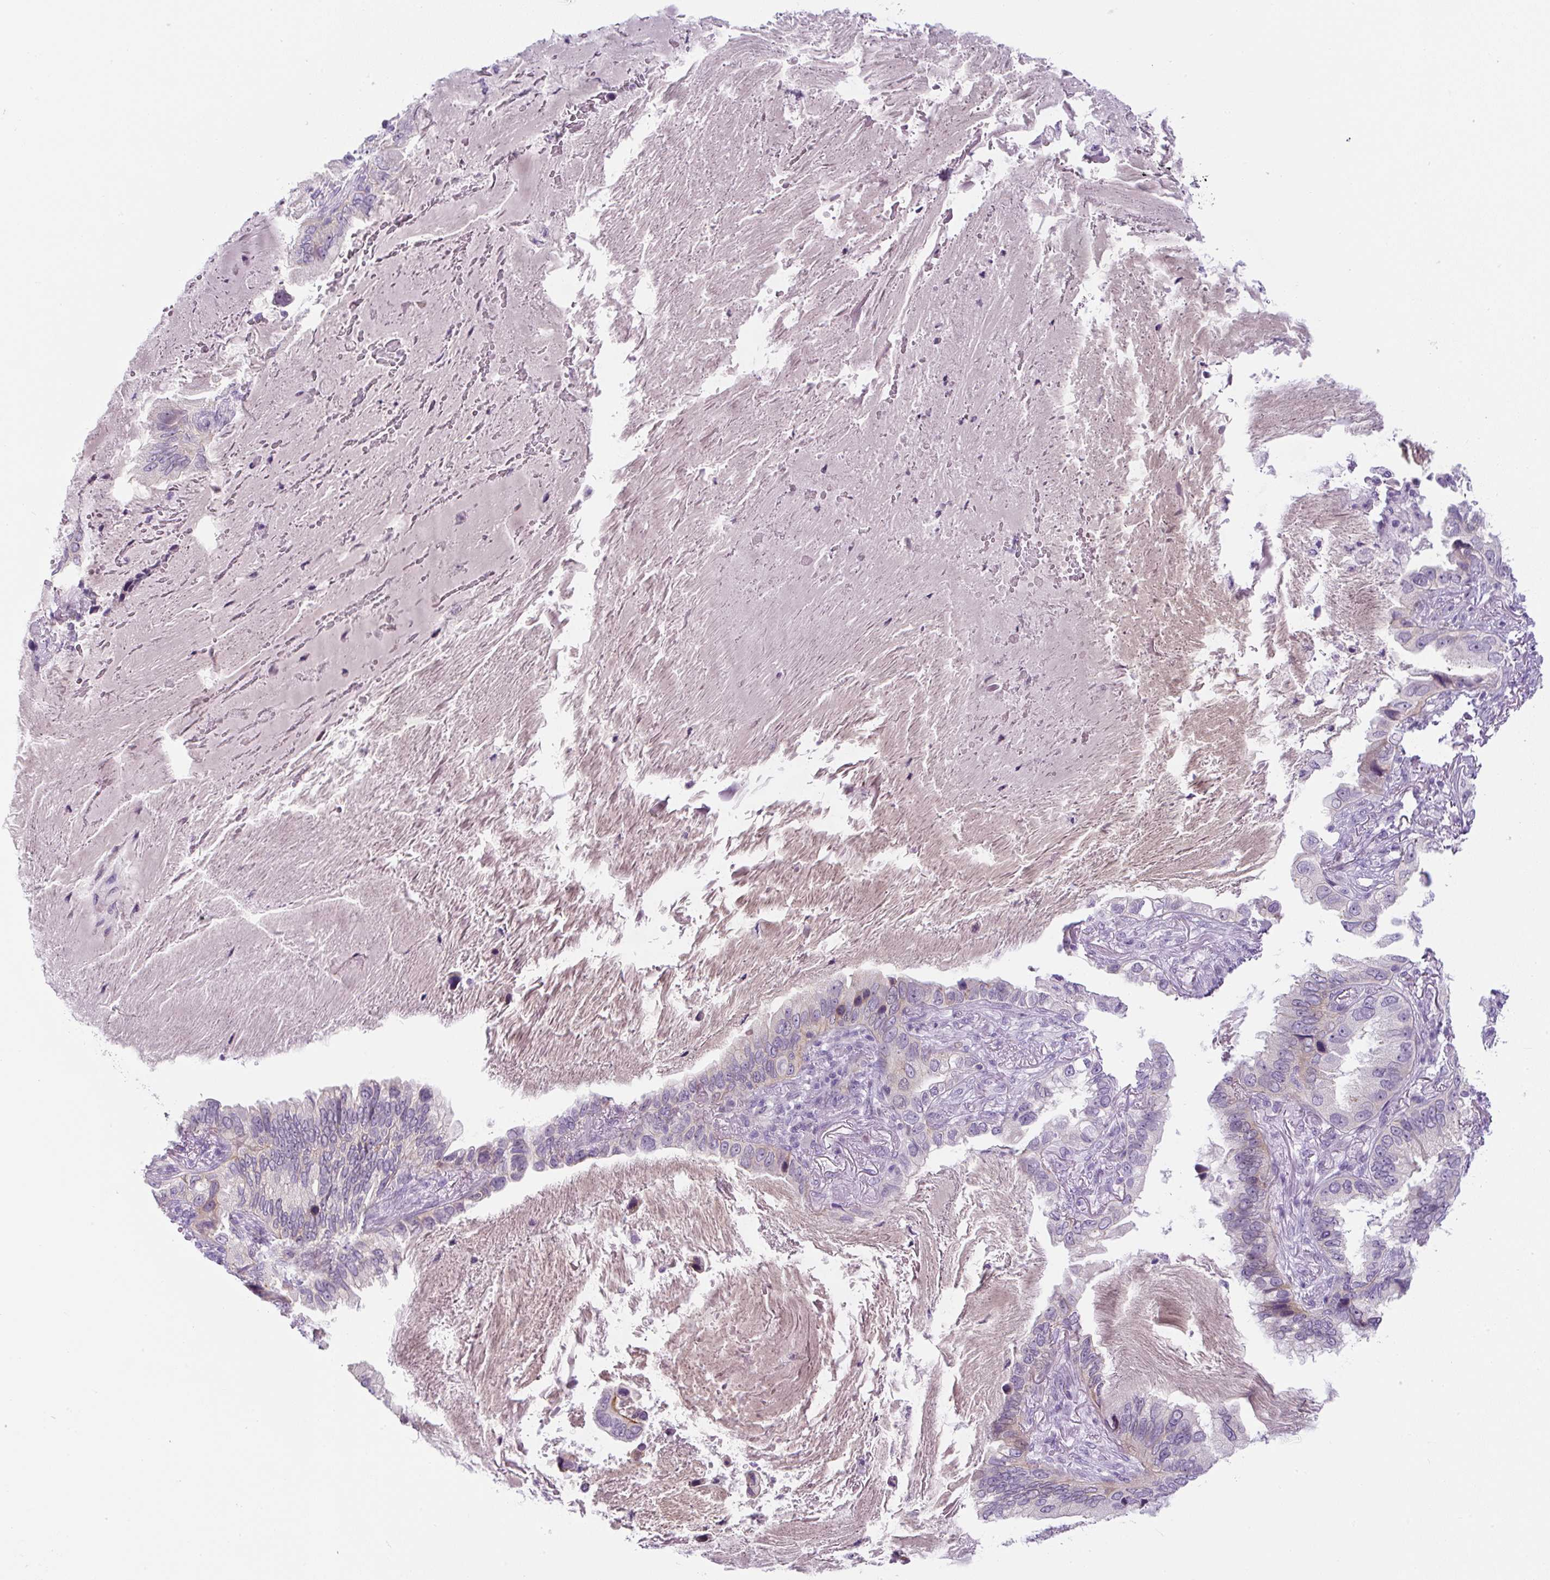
{"staining": {"intensity": "negative", "quantity": "none", "location": "none"}, "tissue": "lung cancer", "cell_type": "Tumor cells", "image_type": "cancer", "snomed": [{"axis": "morphology", "description": "Adenocarcinoma, NOS"}, {"axis": "topography", "description": "Lung"}], "caption": "Tumor cells are negative for brown protein staining in lung cancer.", "gene": "ADAMTS19", "patient": {"sex": "female", "age": 69}}